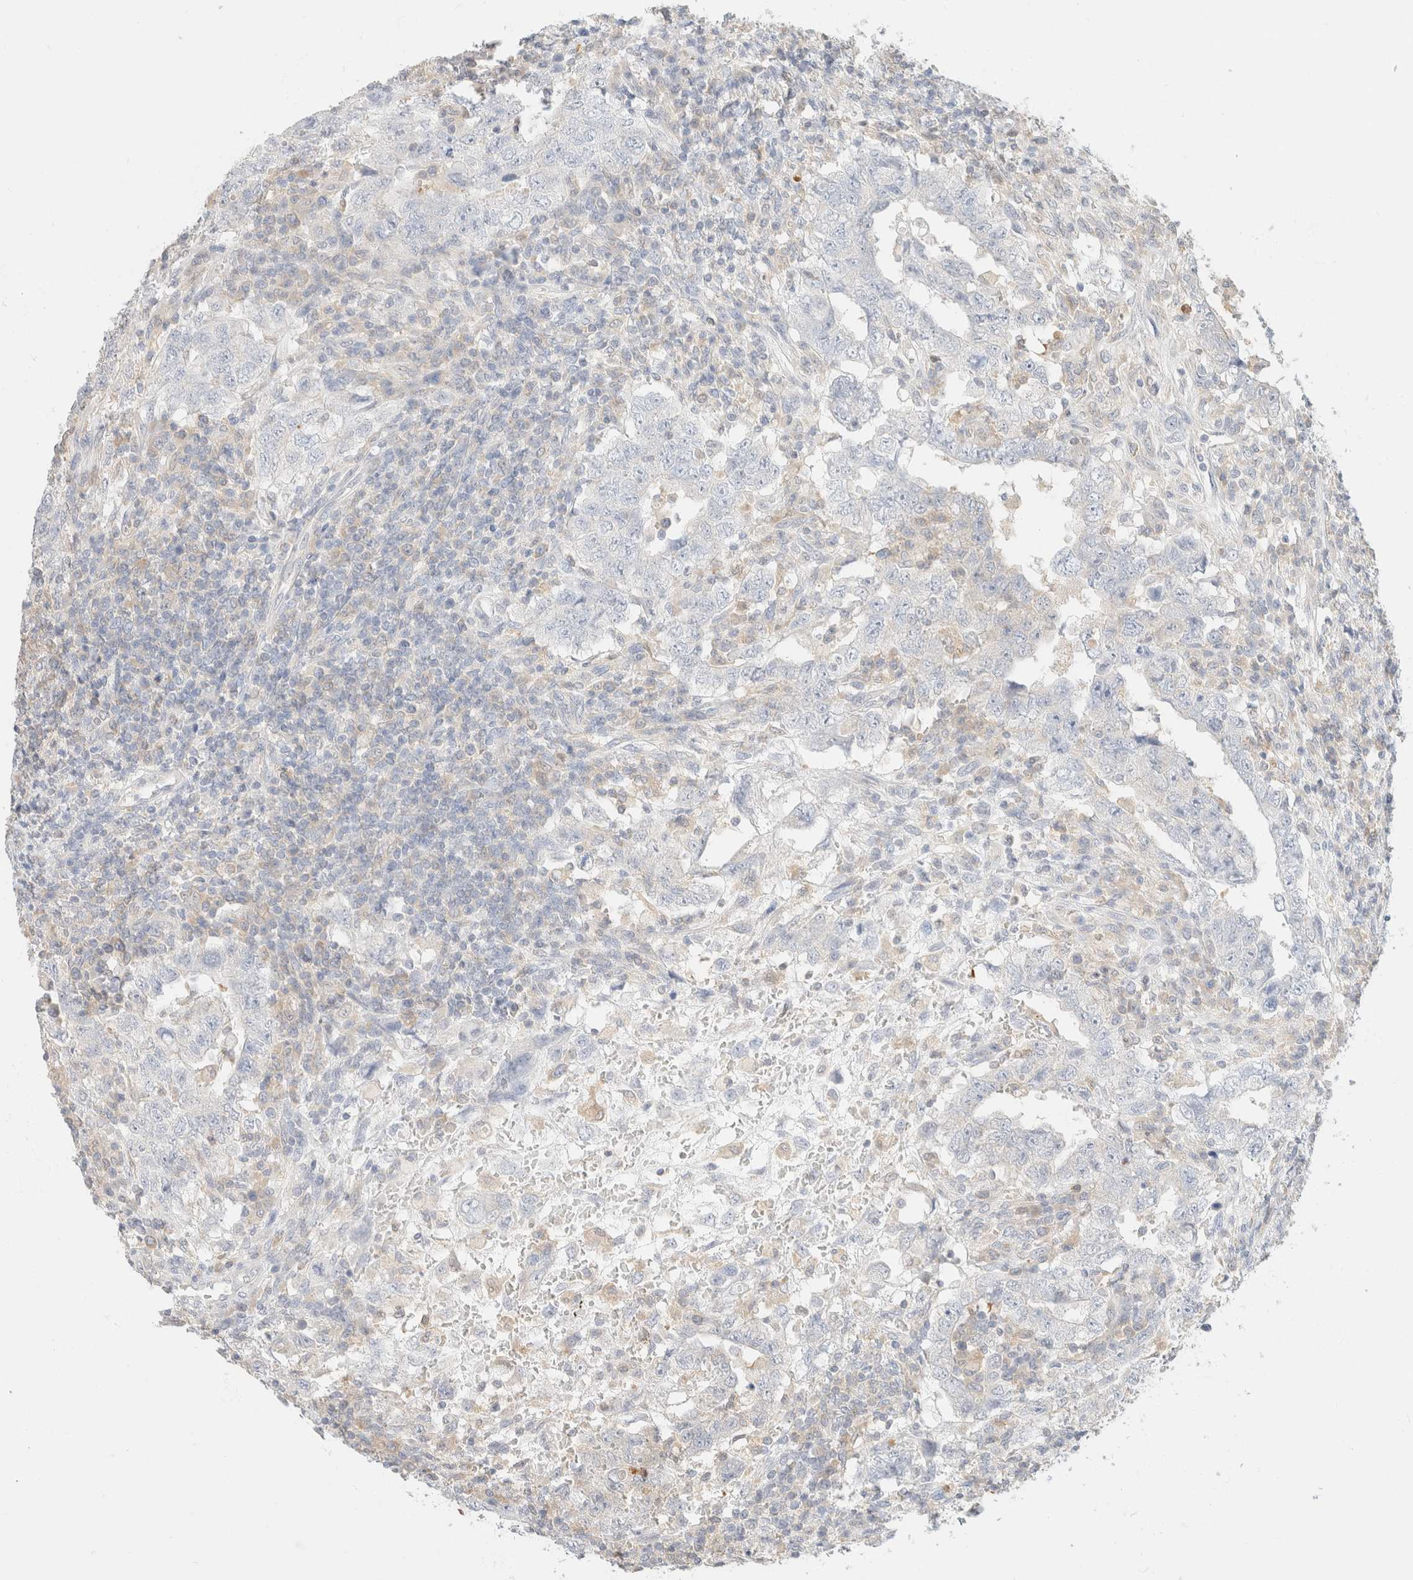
{"staining": {"intensity": "negative", "quantity": "none", "location": "none"}, "tissue": "testis cancer", "cell_type": "Tumor cells", "image_type": "cancer", "snomed": [{"axis": "morphology", "description": "Carcinoma, Embryonal, NOS"}, {"axis": "topography", "description": "Testis"}], "caption": "An immunohistochemistry (IHC) micrograph of testis cancer is shown. There is no staining in tumor cells of testis cancer.", "gene": "GPI", "patient": {"sex": "male", "age": 26}}